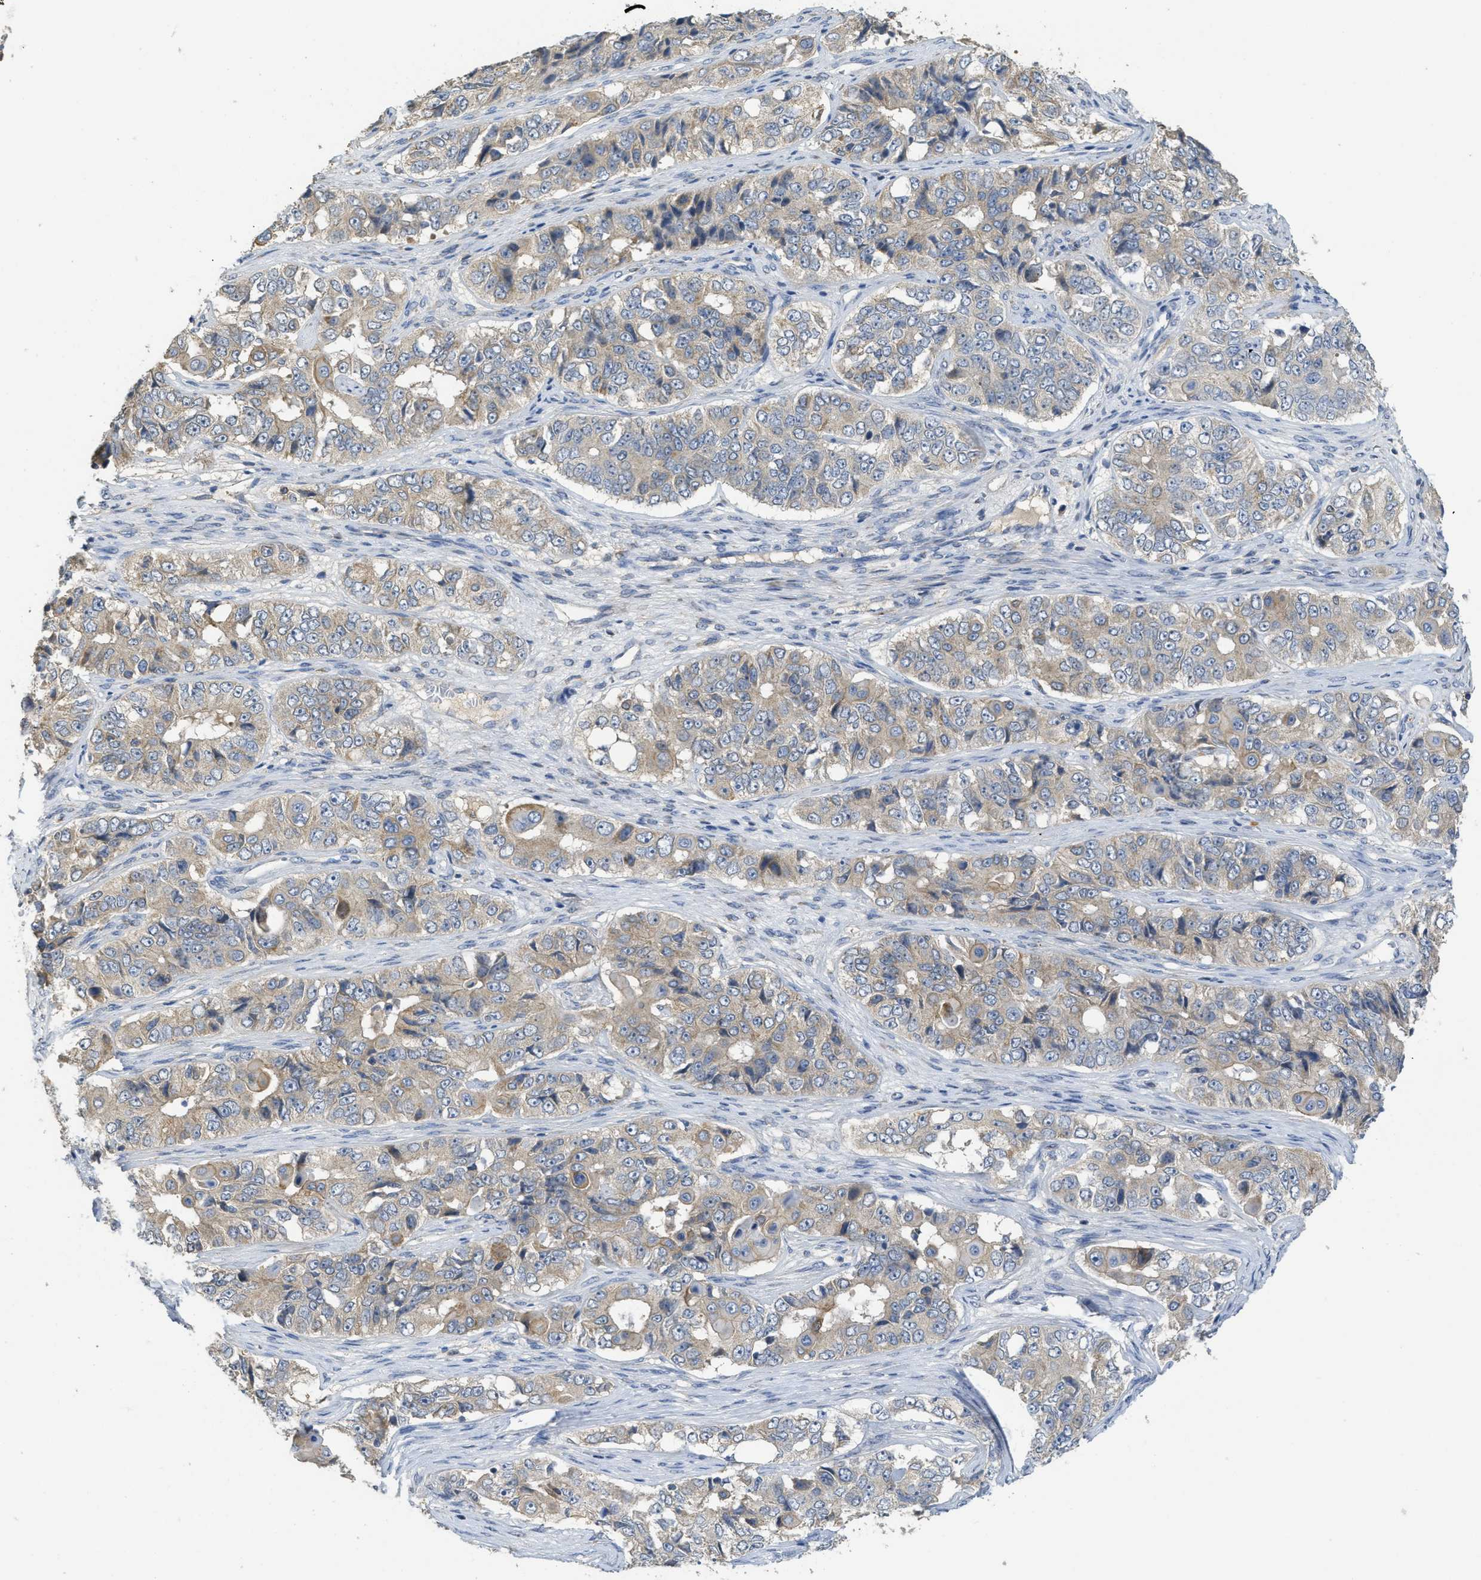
{"staining": {"intensity": "weak", "quantity": ">75%", "location": "cytoplasmic/membranous"}, "tissue": "ovarian cancer", "cell_type": "Tumor cells", "image_type": "cancer", "snomed": [{"axis": "morphology", "description": "Carcinoma, endometroid"}, {"axis": "topography", "description": "Ovary"}], "caption": "Human endometroid carcinoma (ovarian) stained with a brown dye displays weak cytoplasmic/membranous positive positivity in approximately >75% of tumor cells.", "gene": "SFXN2", "patient": {"sex": "female", "age": 51}}